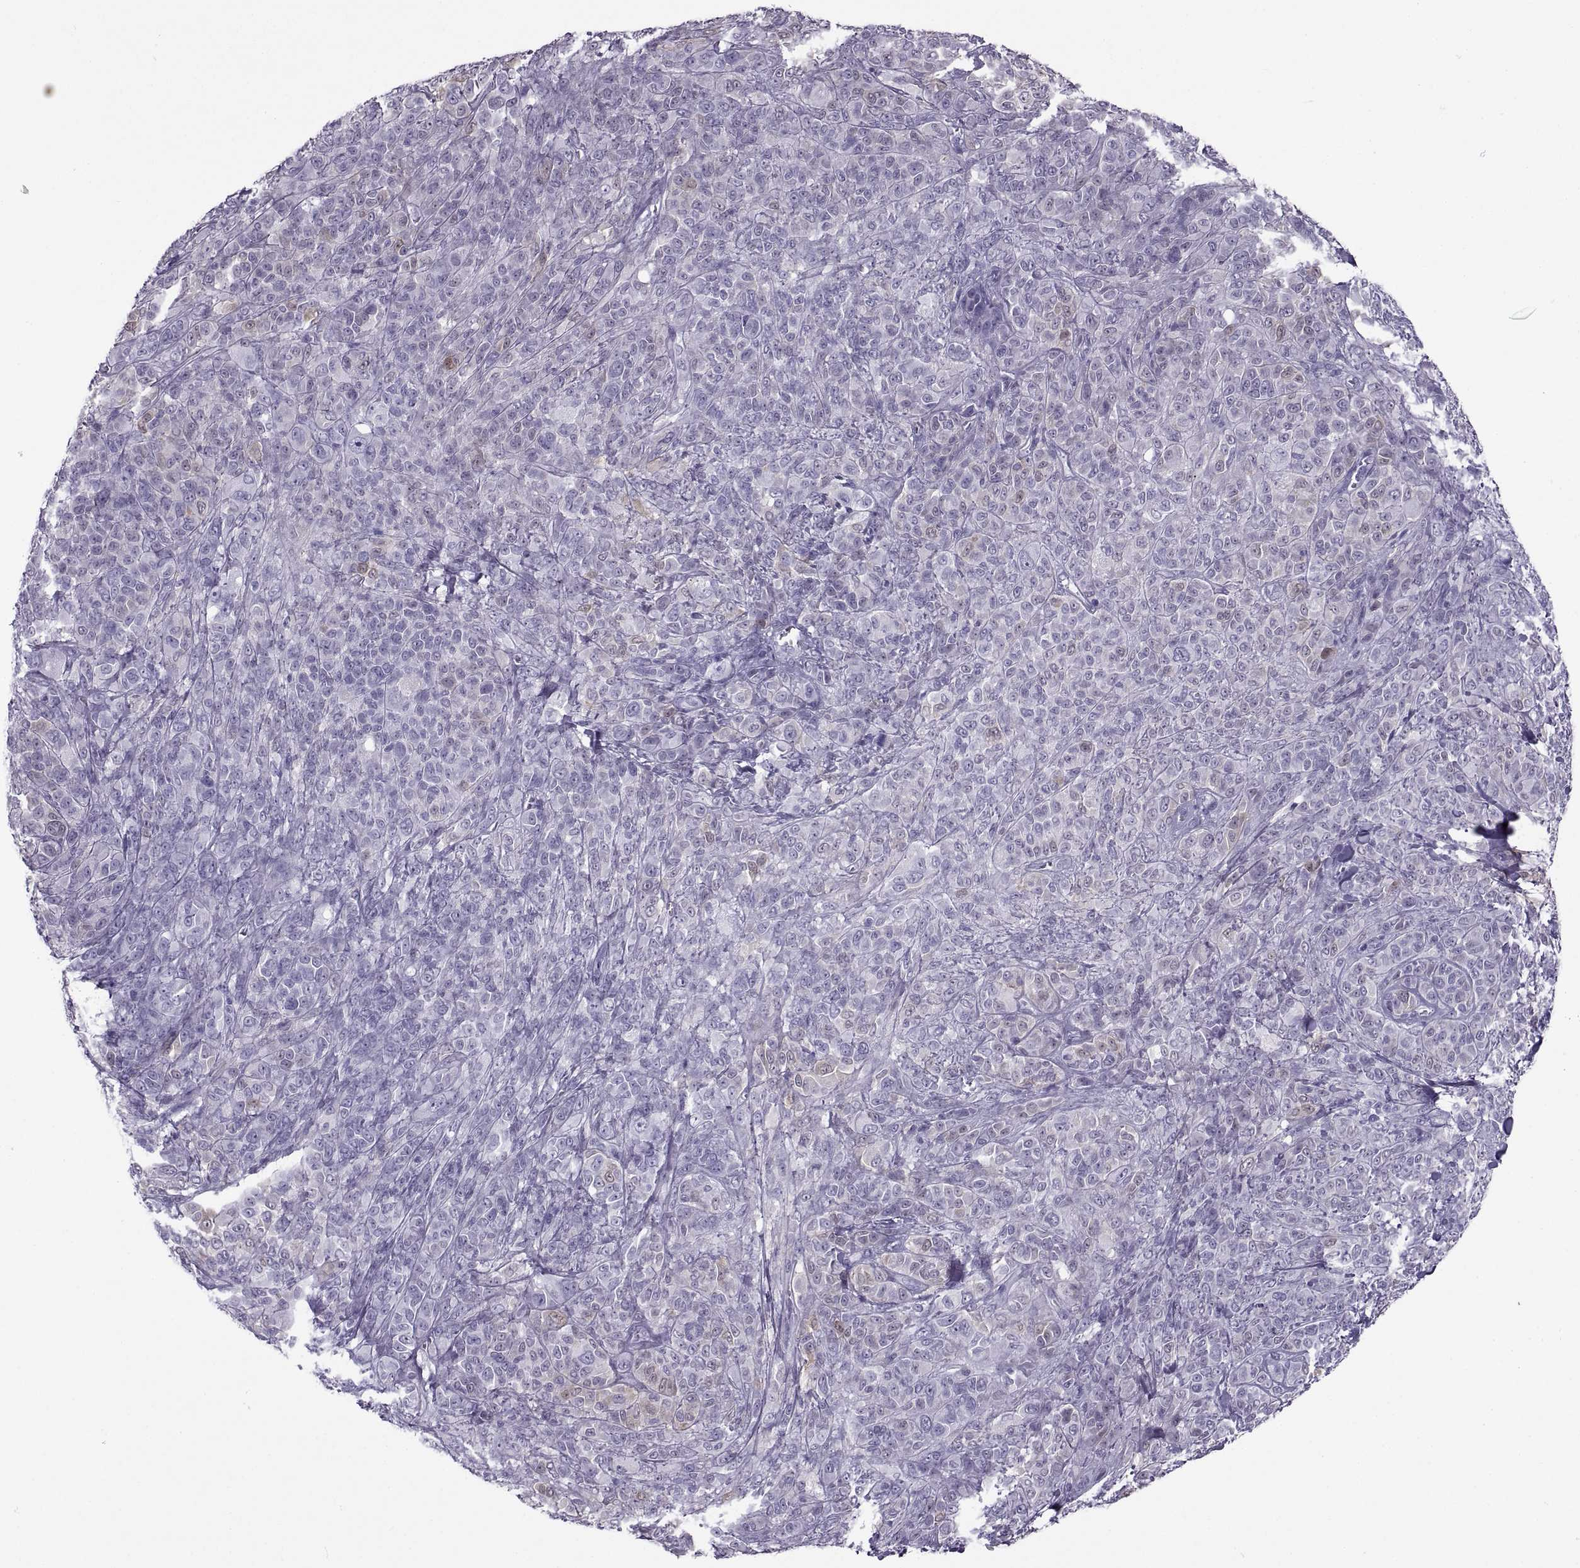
{"staining": {"intensity": "negative", "quantity": "none", "location": "none"}, "tissue": "melanoma", "cell_type": "Tumor cells", "image_type": "cancer", "snomed": [{"axis": "morphology", "description": "Malignant melanoma, NOS"}, {"axis": "topography", "description": "Skin"}], "caption": "A high-resolution photomicrograph shows IHC staining of melanoma, which shows no significant expression in tumor cells. (DAB IHC, high magnification).", "gene": "RLBP1", "patient": {"sex": "female", "age": 87}}